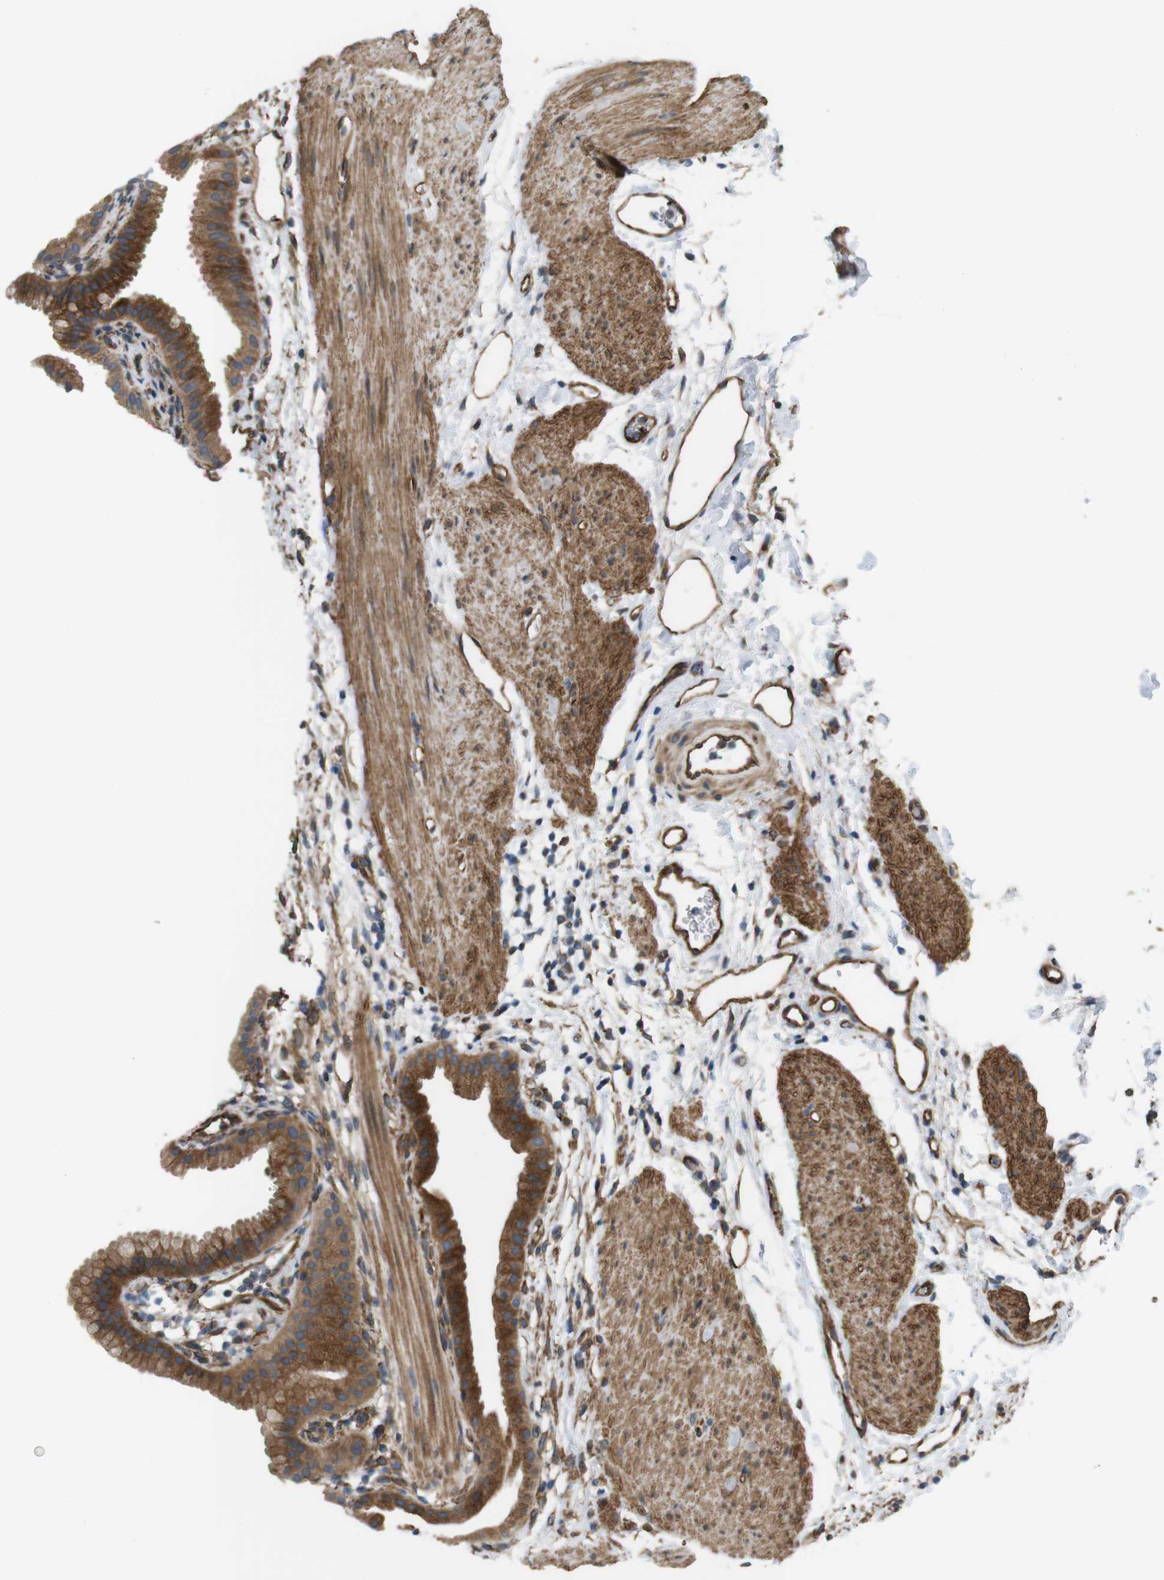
{"staining": {"intensity": "strong", "quantity": "25%-75%", "location": "cytoplasmic/membranous"}, "tissue": "gallbladder", "cell_type": "Glandular cells", "image_type": "normal", "snomed": [{"axis": "morphology", "description": "Normal tissue, NOS"}, {"axis": "topography", "description": "Gallbladder"}], "caption": "Gallbladder was stained to show a protein in brown. There is high levels of strong cytoplasmic/membranous positivity in about 25%-75% of glandular cells. (DAB IHC, brown staining for protein, blue staining for nuclei).", "gene": "BVES", "patient": {"sex": "female", "age": 64}}